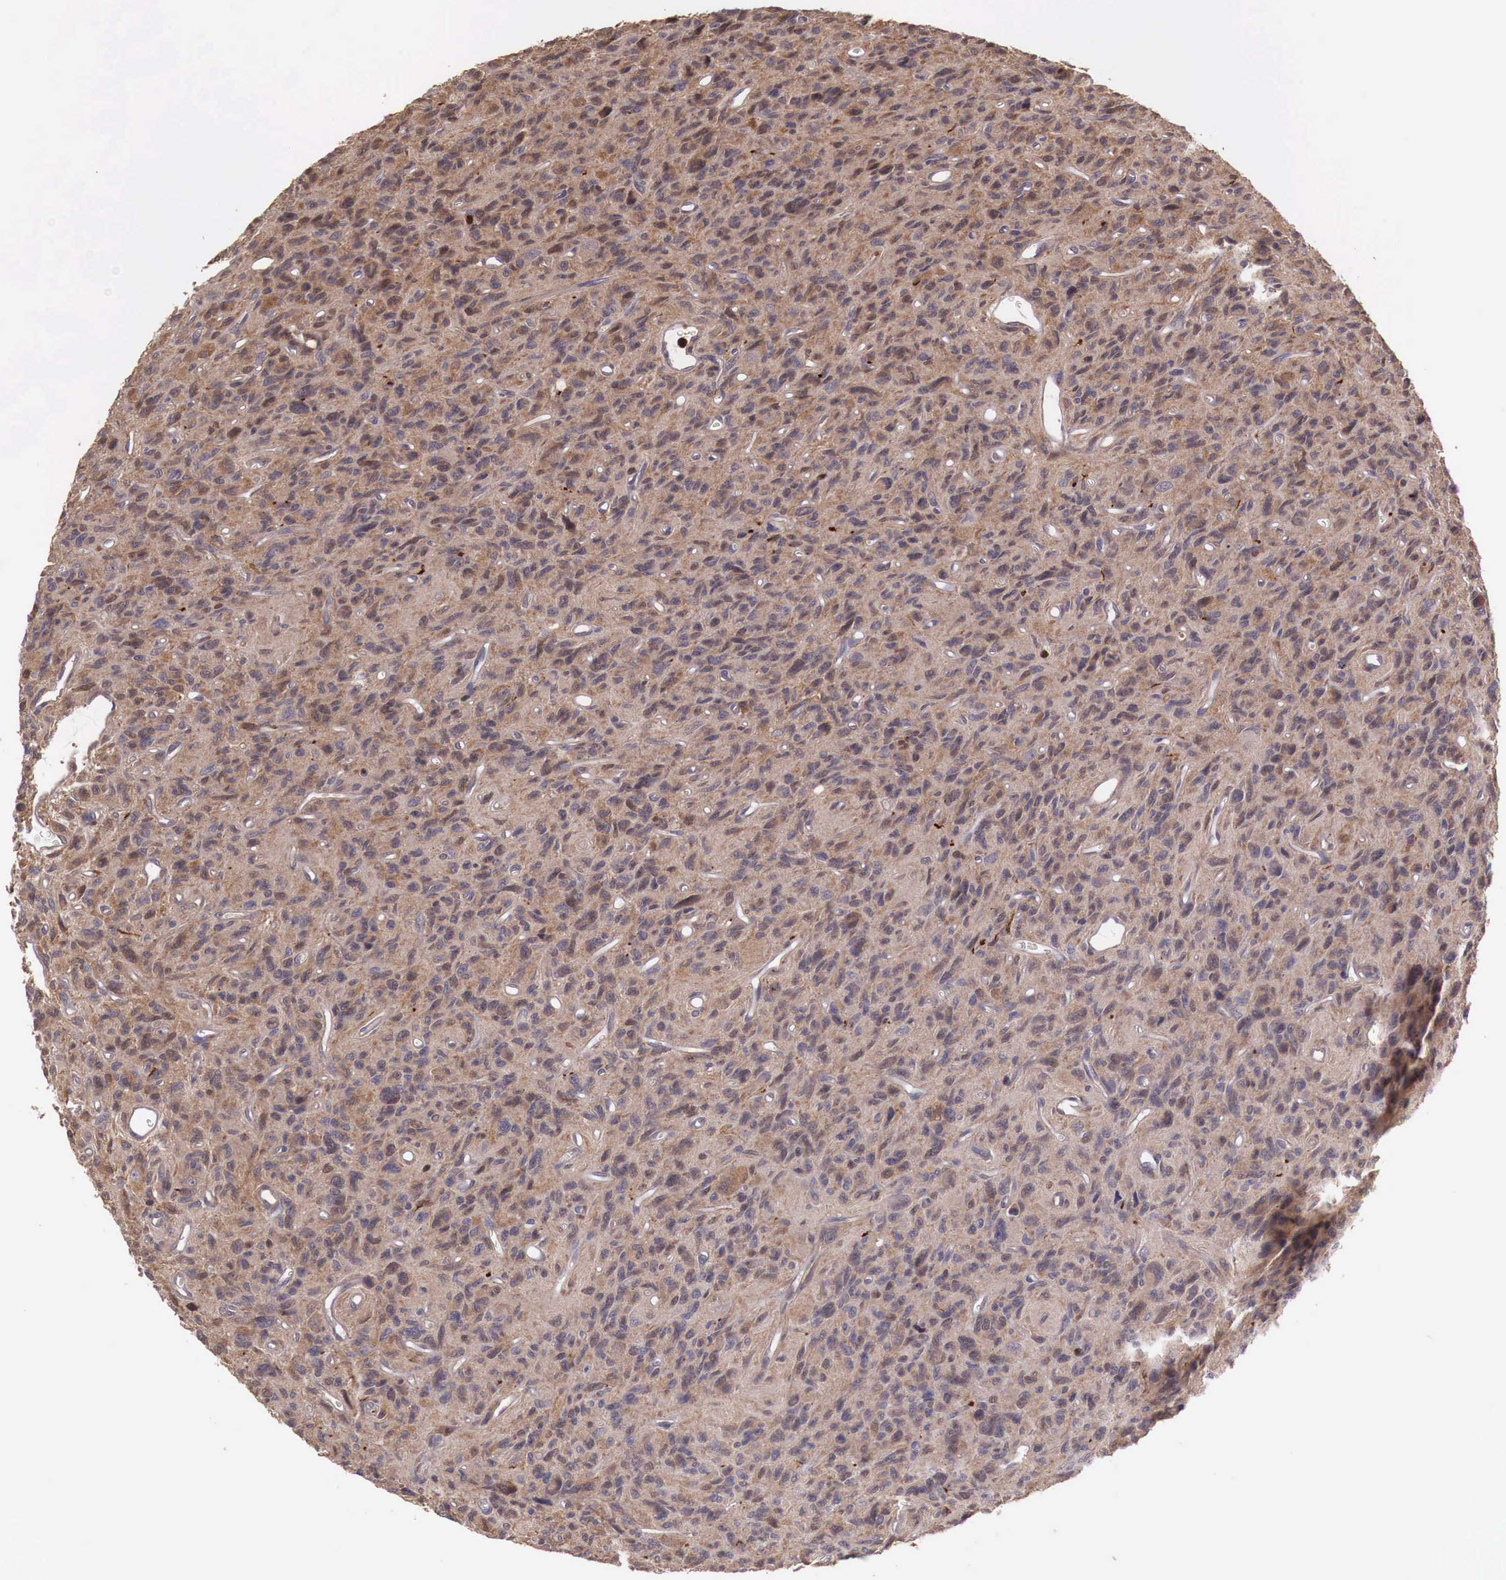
{"staining": {"intensity": "negative", "quantity": "none", "location": "none"}, "tissue": "glioma", "cell_type": "Tumor cells", "image_type": "cancer", "snomed": [{"axis": "morphology", "description": "Glioma, malignant, High grade"}, {"axis": "topography", "description": "Brain"}], "caption": "Protein analysis of malignant glioma (high-grade) exhibits no significant staining in tumor cells.", "gene": "GAB2", "patient": {"sex": "female", "age": 60}}